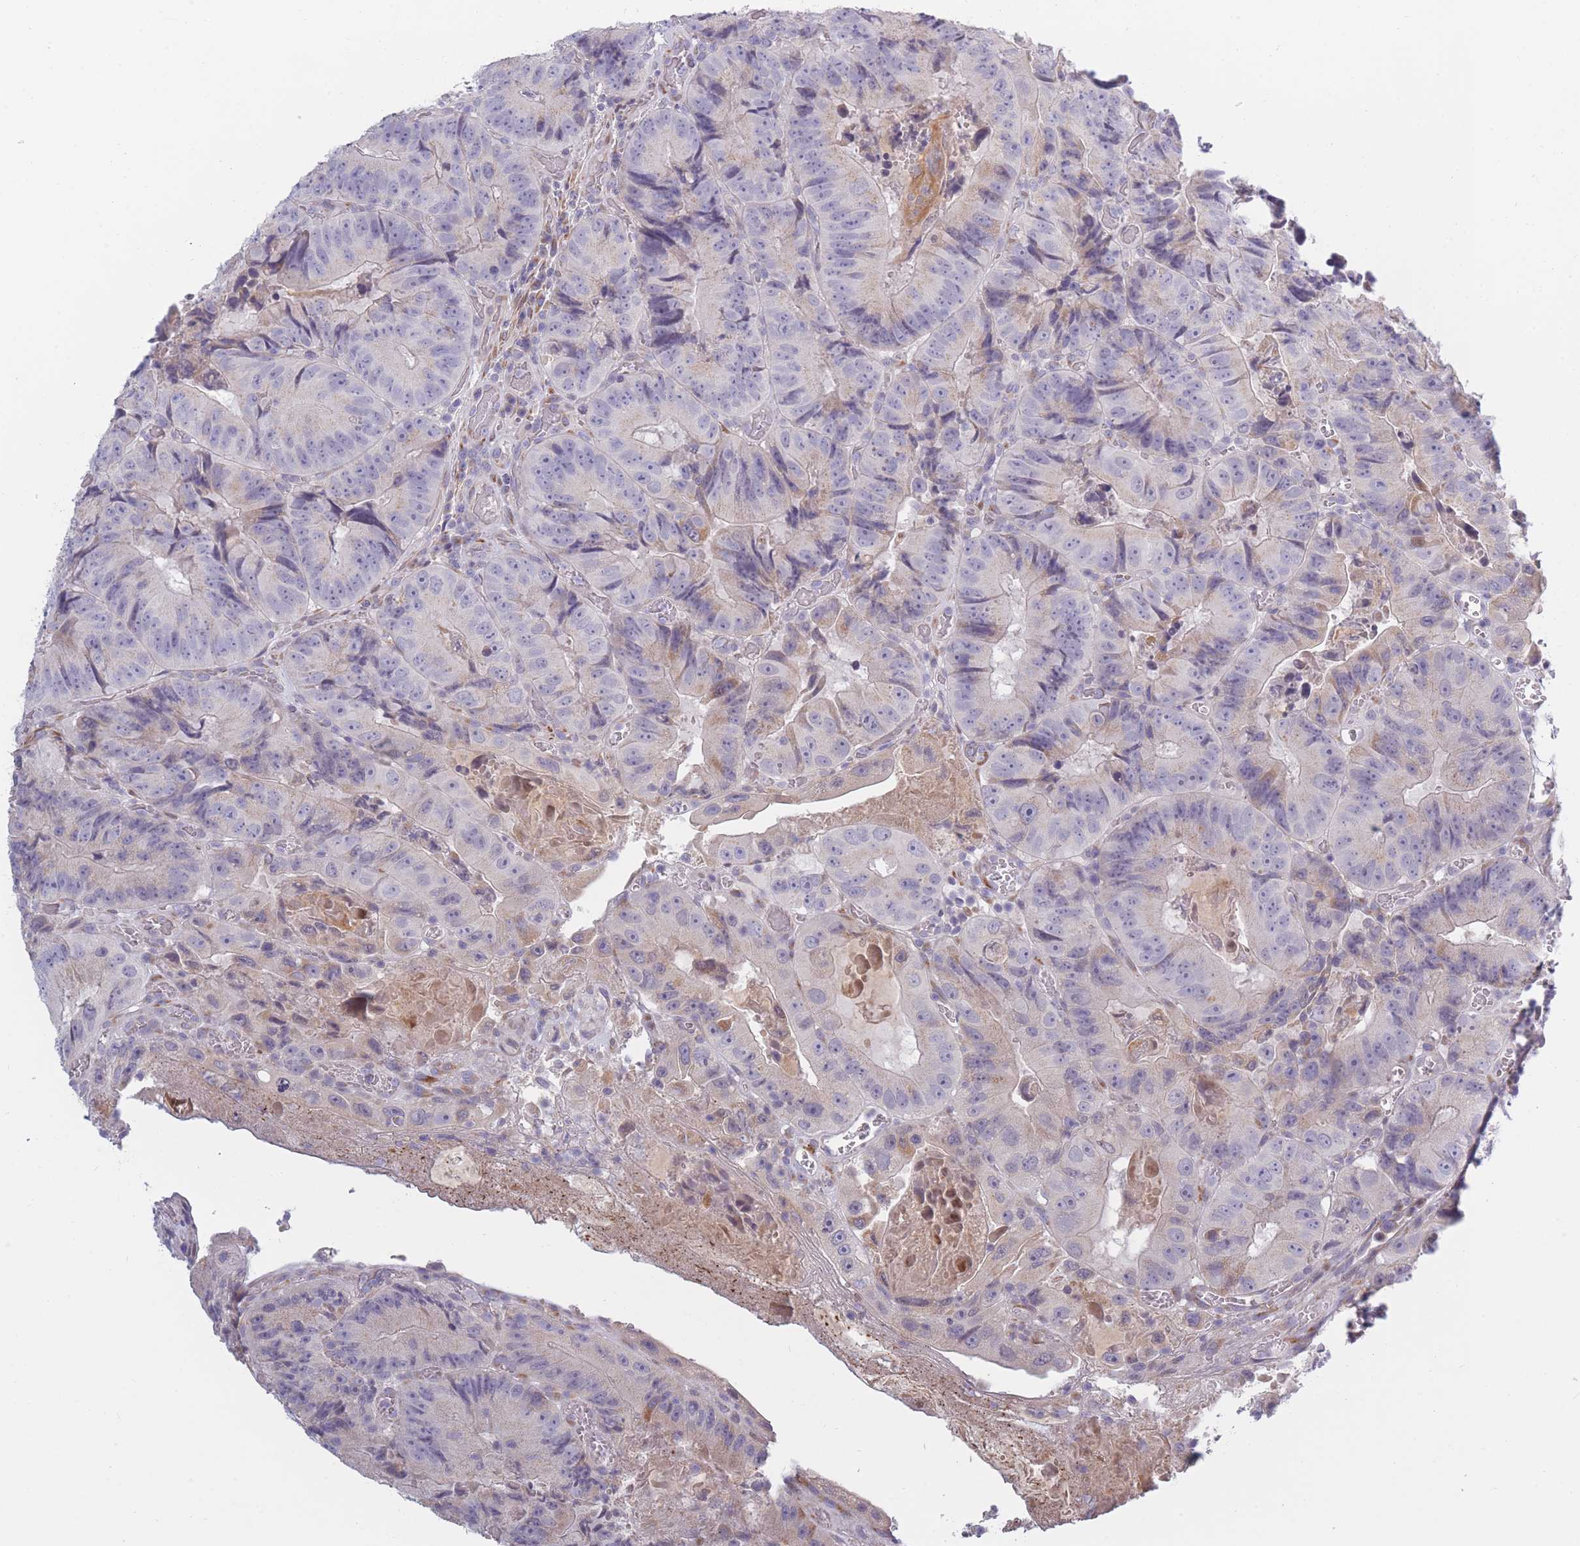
{"staining": {"intensity": "weak", "quantity": "<25%", "location": "cytoplasmic/membranous"}, "tissue": "colorectal cancer", "cell_type": "Tumor cells", "image_type": "cancer", "snomed": [{"axis": "morphology", "description": "Adenocarcinoma, NOS"}, {"axis": "topography", "description": "Colon"}], "caption": "This is an immunohistochemistry (IHC) micrograph of human adenocarcinoma (colorectal). There is no expression in tumor cells.", "gene": "CCNQ", "patient": {"sex": "female", "age": 86}}